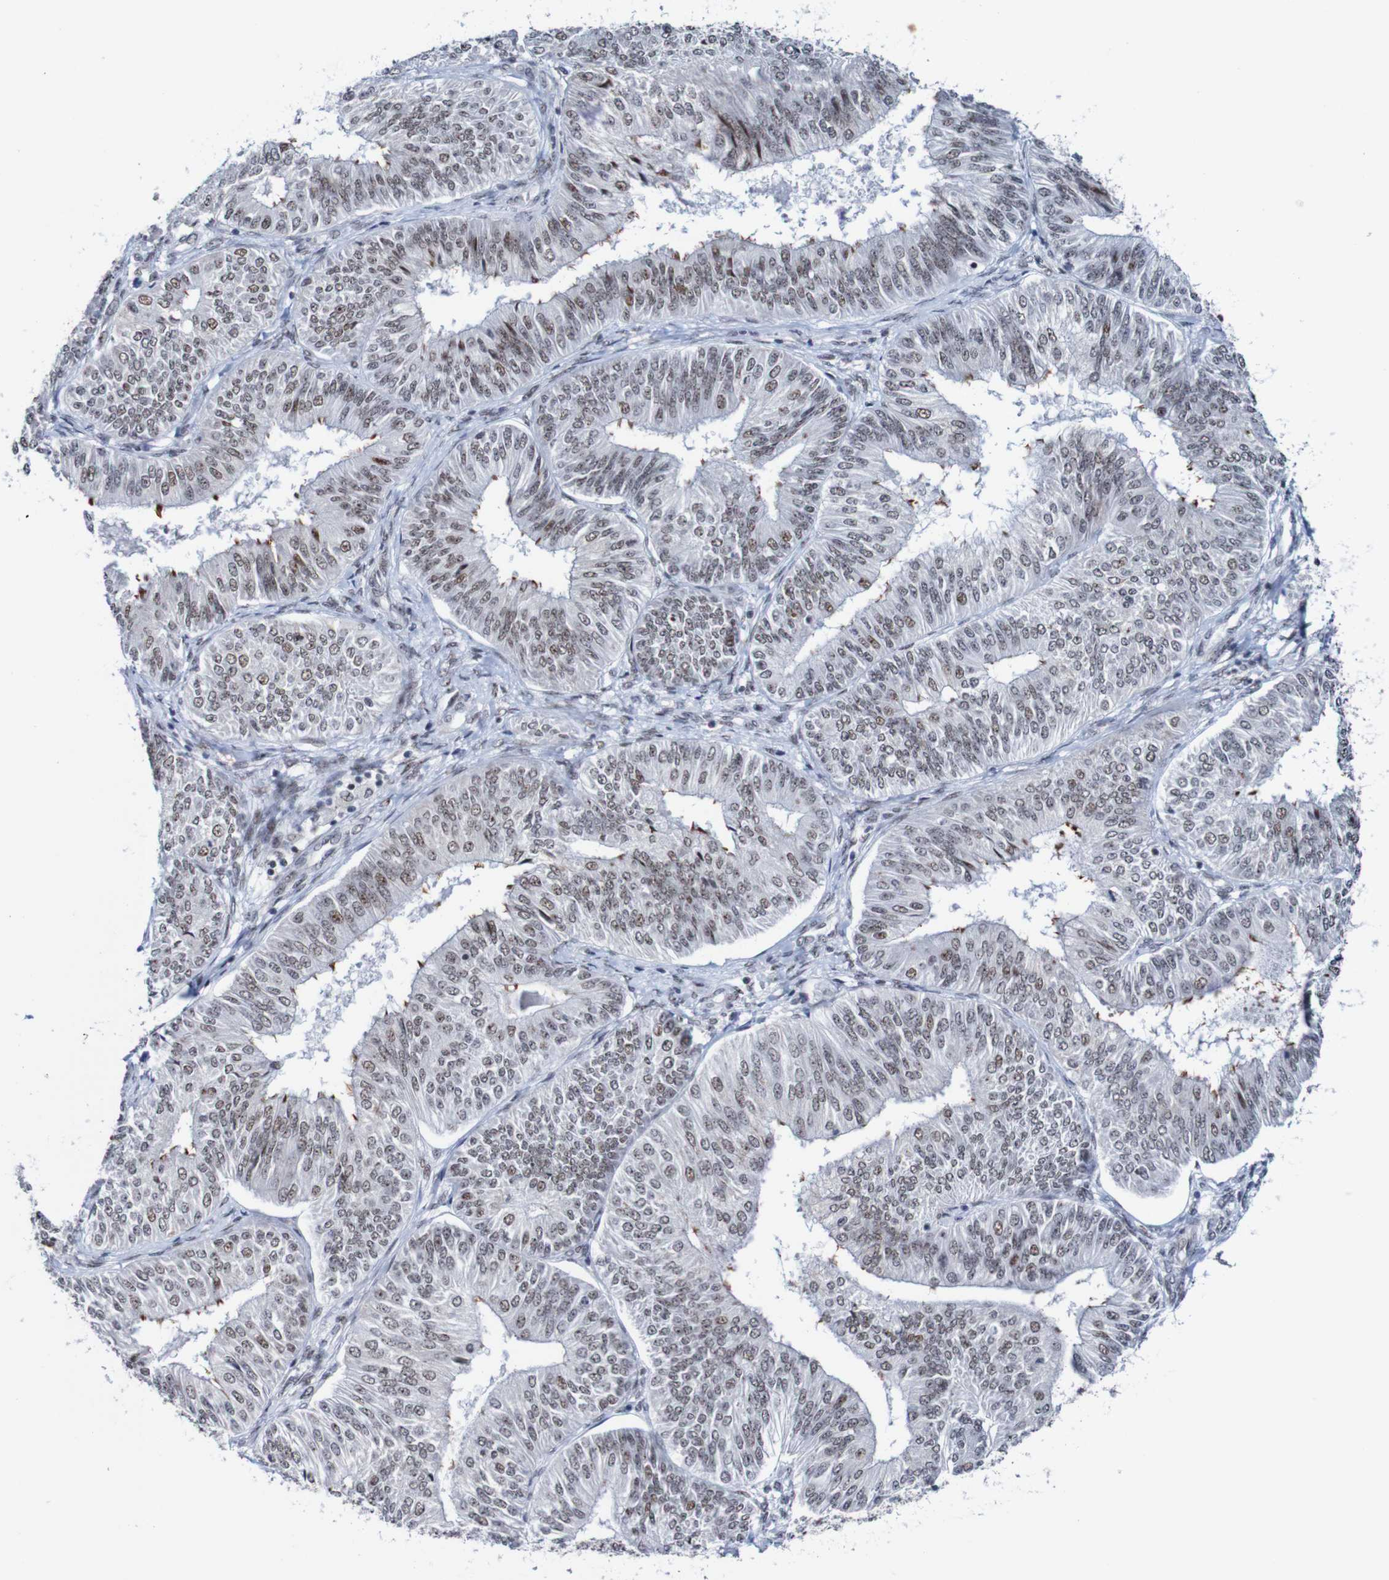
{"staining": {"intensity": "moderate", "quantity": "<25%", "location": "nuclear"}, "tissue": "endometrial cancer", "cell_type": "Tumor cells", "image_type": "cancer", "snomed": [{"axis": "morphology", "description": "Adenocarcinoma, NOS"}, {"axis": "topography", "description": "Endometrium"}], "caption": "Endometrial cancer was stained to show a protein in brown. There is low levels of moderate nuclear staining in approximately <25% of tumor cells. (DAB (3,3'-diaminobenzidine) IHC with brightfield microscopy, high magnification).", "gene": "CDC5L", "patient": {"sex": "female", "age": 58}}